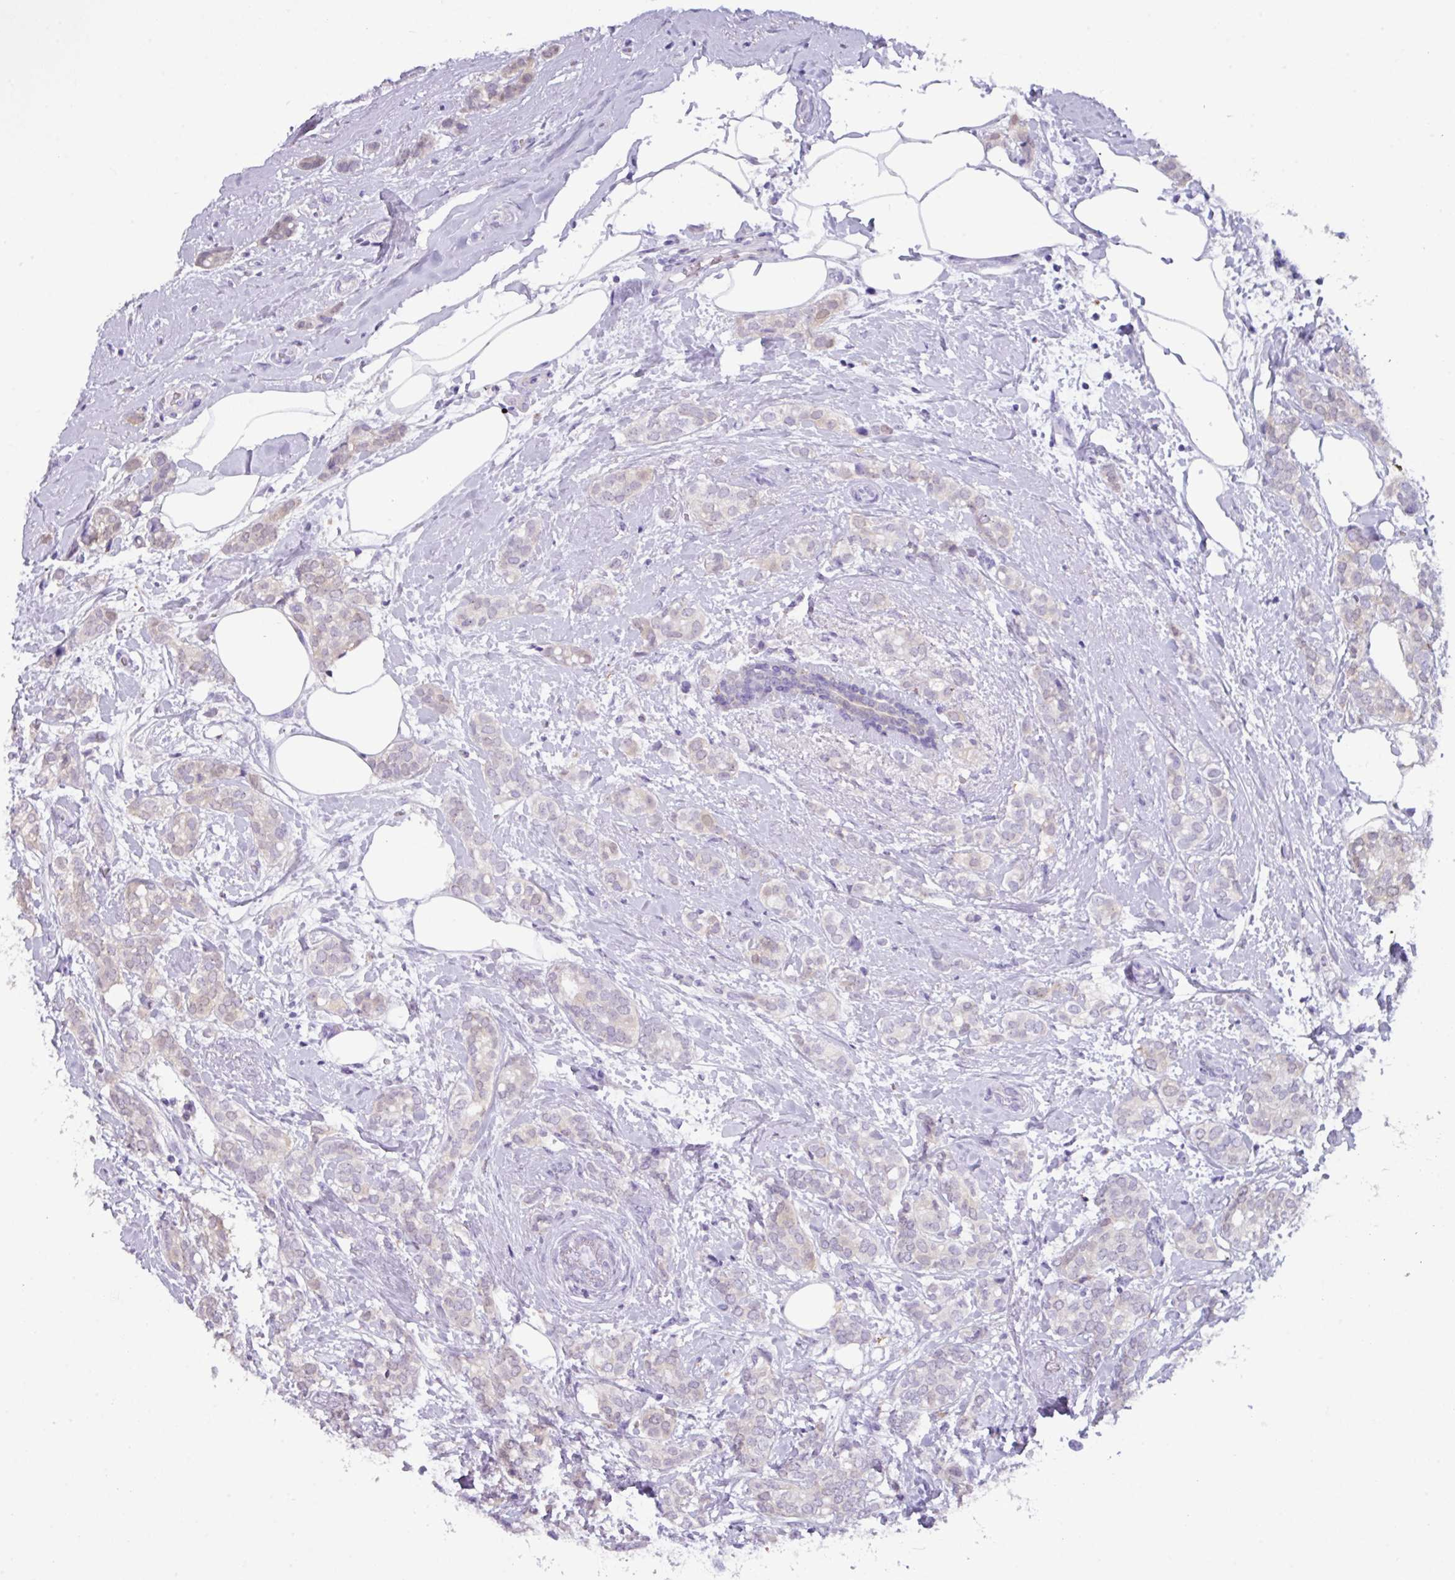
{"staining": {"intensity": "weak", "quantity": "<25%", "location": "cytoplasmic/membranous"}, "tissue": "breast cancer", "cell_type": "Tumor cells", "image_type": "cancer", "snomed": [{"axis": "morphology", "description": "Duct carcinoma"}, {"axis": "topography", "description": "Breast"}], "caption": "IHC of human breast cancer demonstrates no expression in tumor cells.", "gene": "NCCRP1", "patient": {"sex": "female", "age": 73}}